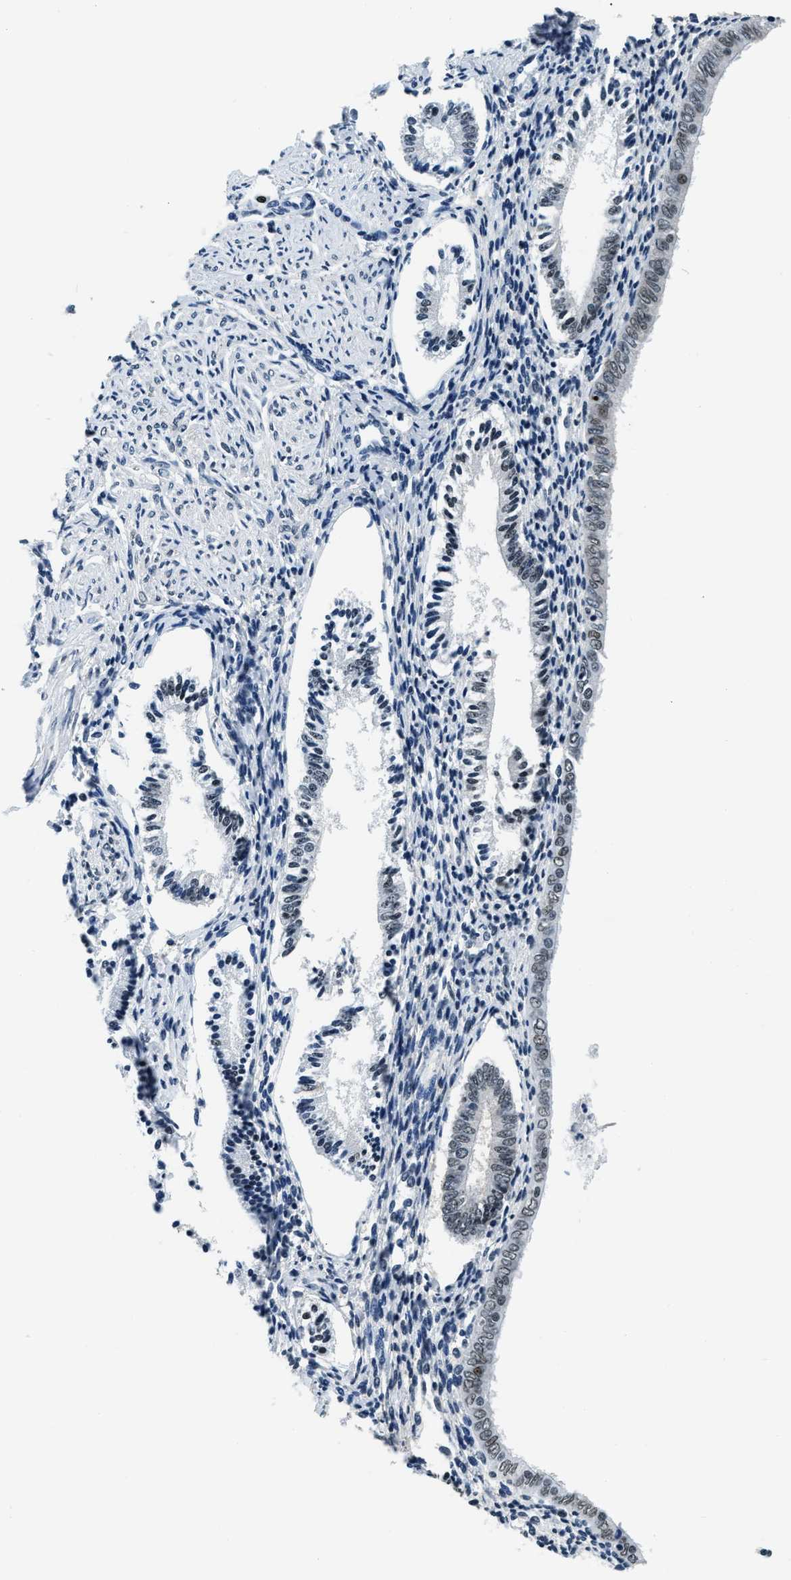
{"staining": {"intensity": "moderate", "quantity": "<25%", "location": "nuclear"}, "tissue": "endometrium", "cell_type": "Cells in endometrial stroma", "image_type": "normal", "snomed": [{"axis": "morphology", "description": "Normal tissue, NOS"}, {"axis": "topography", "description": "Endometrium"}], "caption": "DAB immunohistochemical staining of unremarkable human endometrium demonstrates moderate nuclear protein positivity in approximately <25% of cells in endometrial stroma. The staining is performed using DAB (3,3'-diaminobenzidine) brown chromogen to label protein expression. The nuclei are counter-stained blue using hematoxylin.", "gene": "TOP1", "patient": {"sex": "female", "age": 42}}